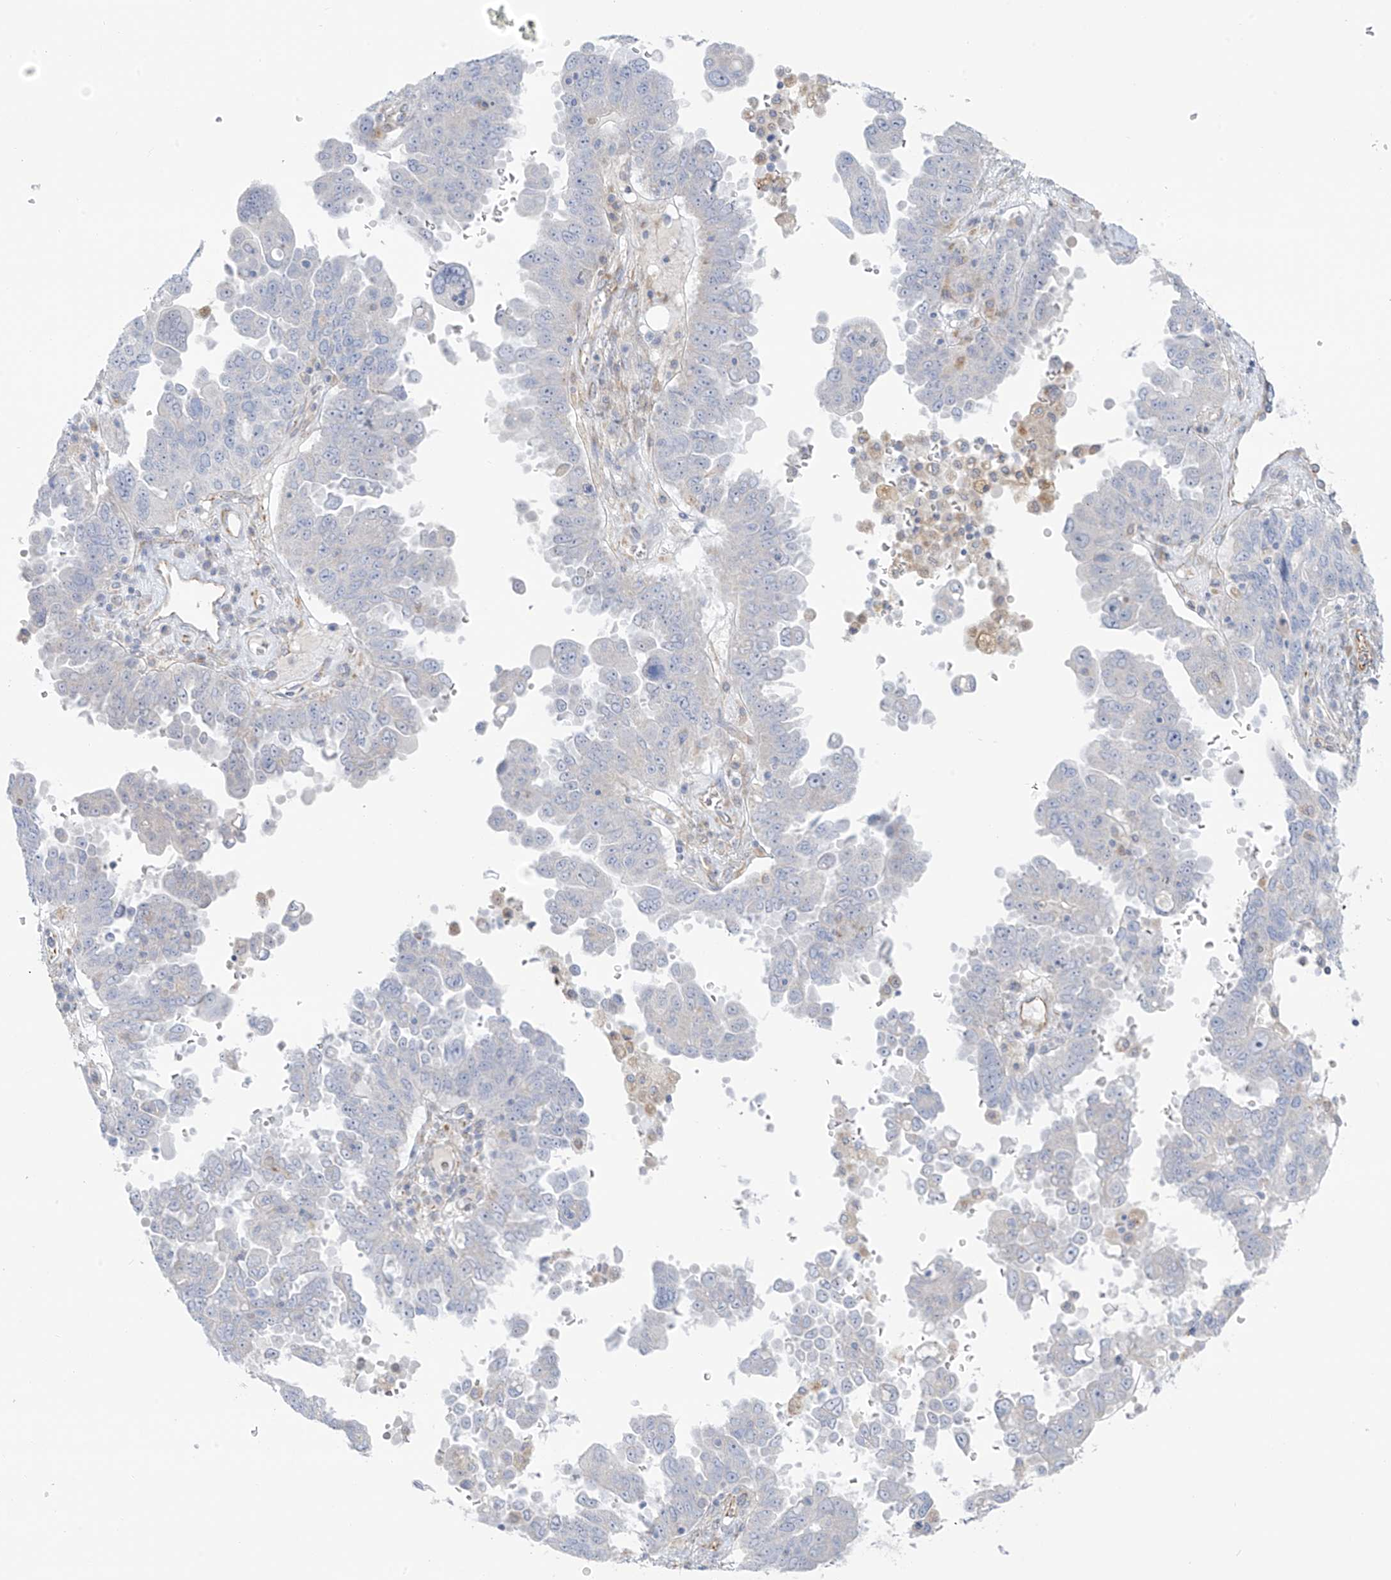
{"staining": {"intensity": "negative", "quantity": "none", "location": "none"}, "tissue": "ovarian cancer", "cell_type": "Tumor cells", "image_type": "cancer", "snomed": [{"axis": "morphology", "description": "Carcinoma, endometroid"}, {"axis": "topography", "description": "Ovary"}], "caption": "Tumor cells are negative for brown protein staining in ovarian endometroid carcinoma.", "gene": "TAL2", "patient": {"sex": "female", "age": 62}}